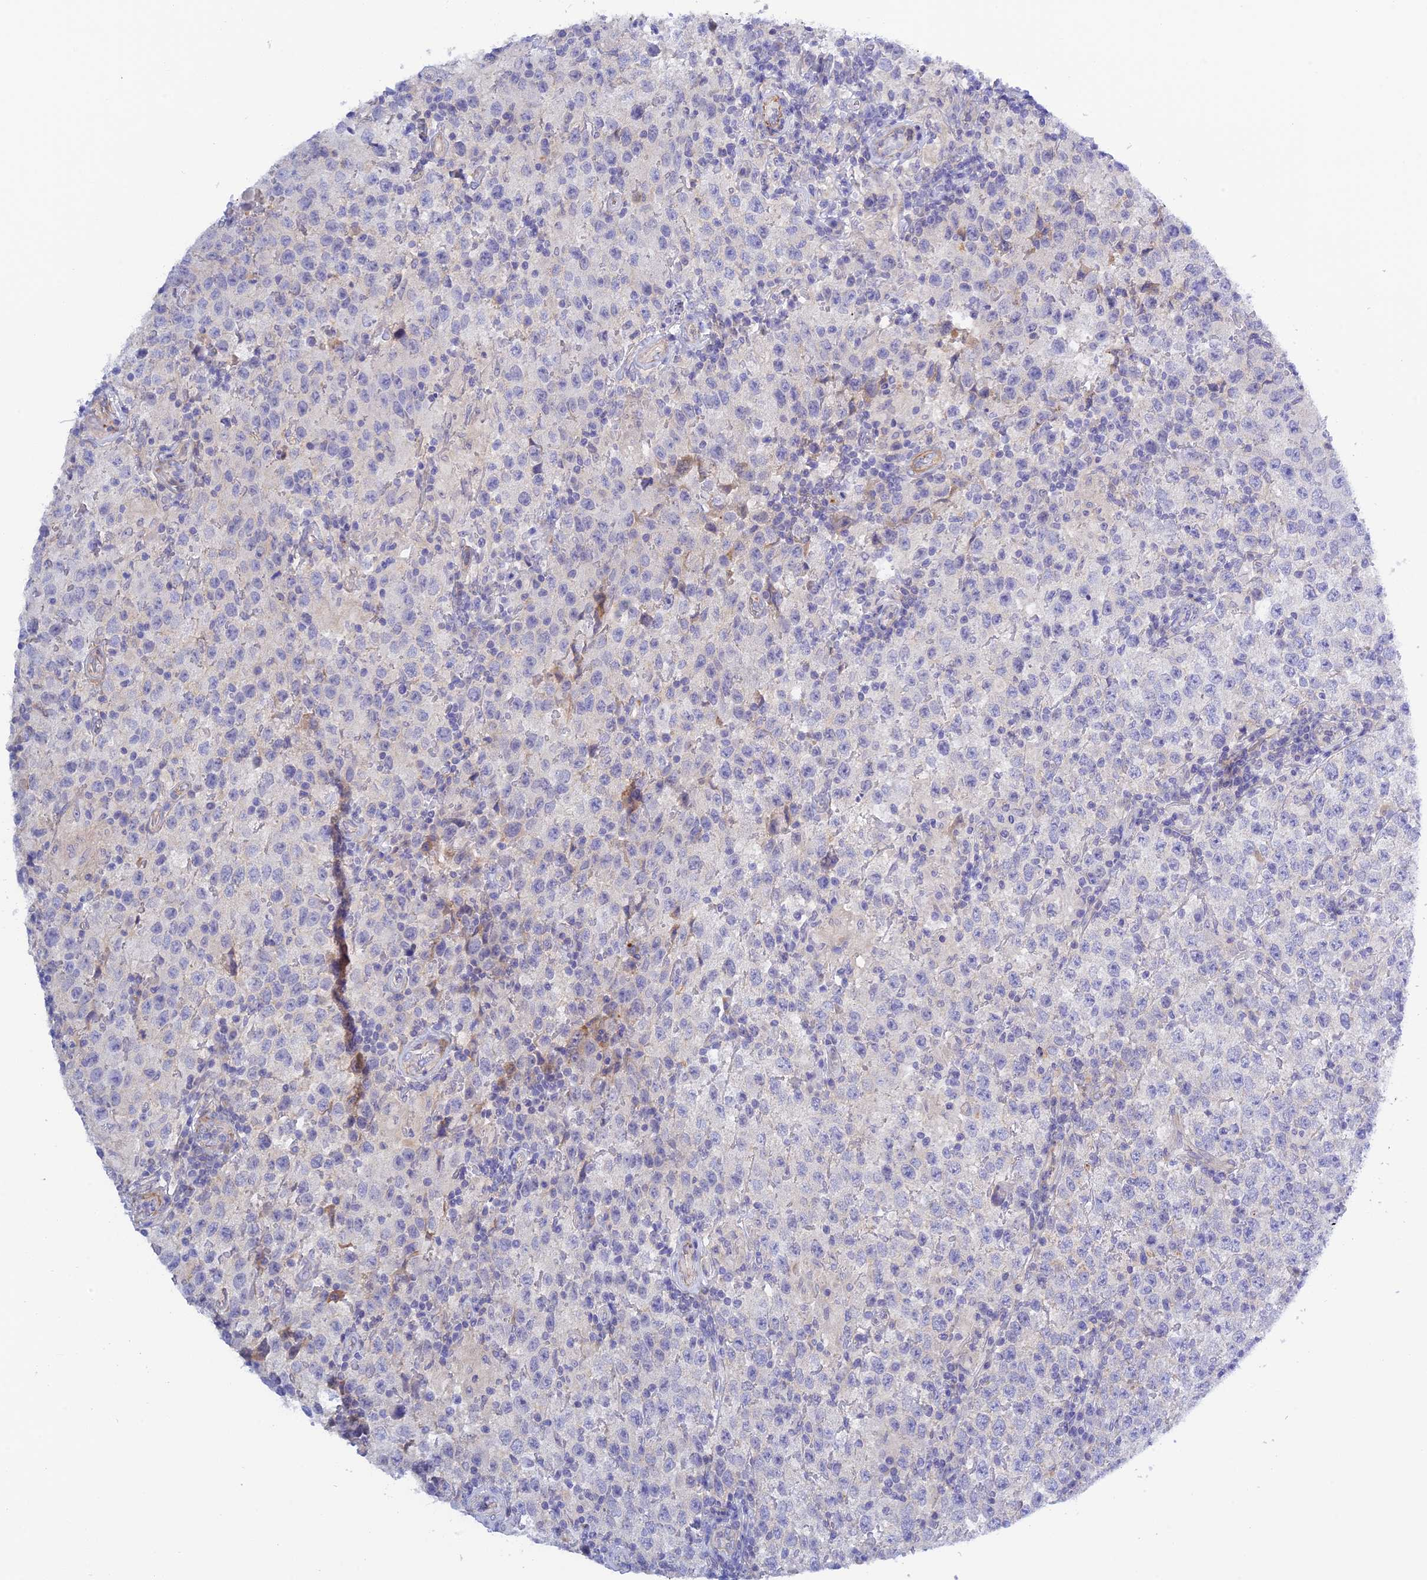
{"staining": {"intensity": "negative", "quantity": "none", "location": "none"}, "tissue": "testis cancer", "cell_type": "Tumor cells", "image_type": "cancer", "snomed": [{"axis": "morphology", "description": "Seminoma, NOS"}, {"axis": "morphology", "description": "Carcinoma, Embryonal, NOS"}, {"axis": "topography", "description": "Testis"}], "caption": "Protein analysis of testis cancer (embryonal carcinoma) shows no significant staining in tumor cells.", "gene": "ZDHHC16", "patient": {"sex": "male", "age": 41}}